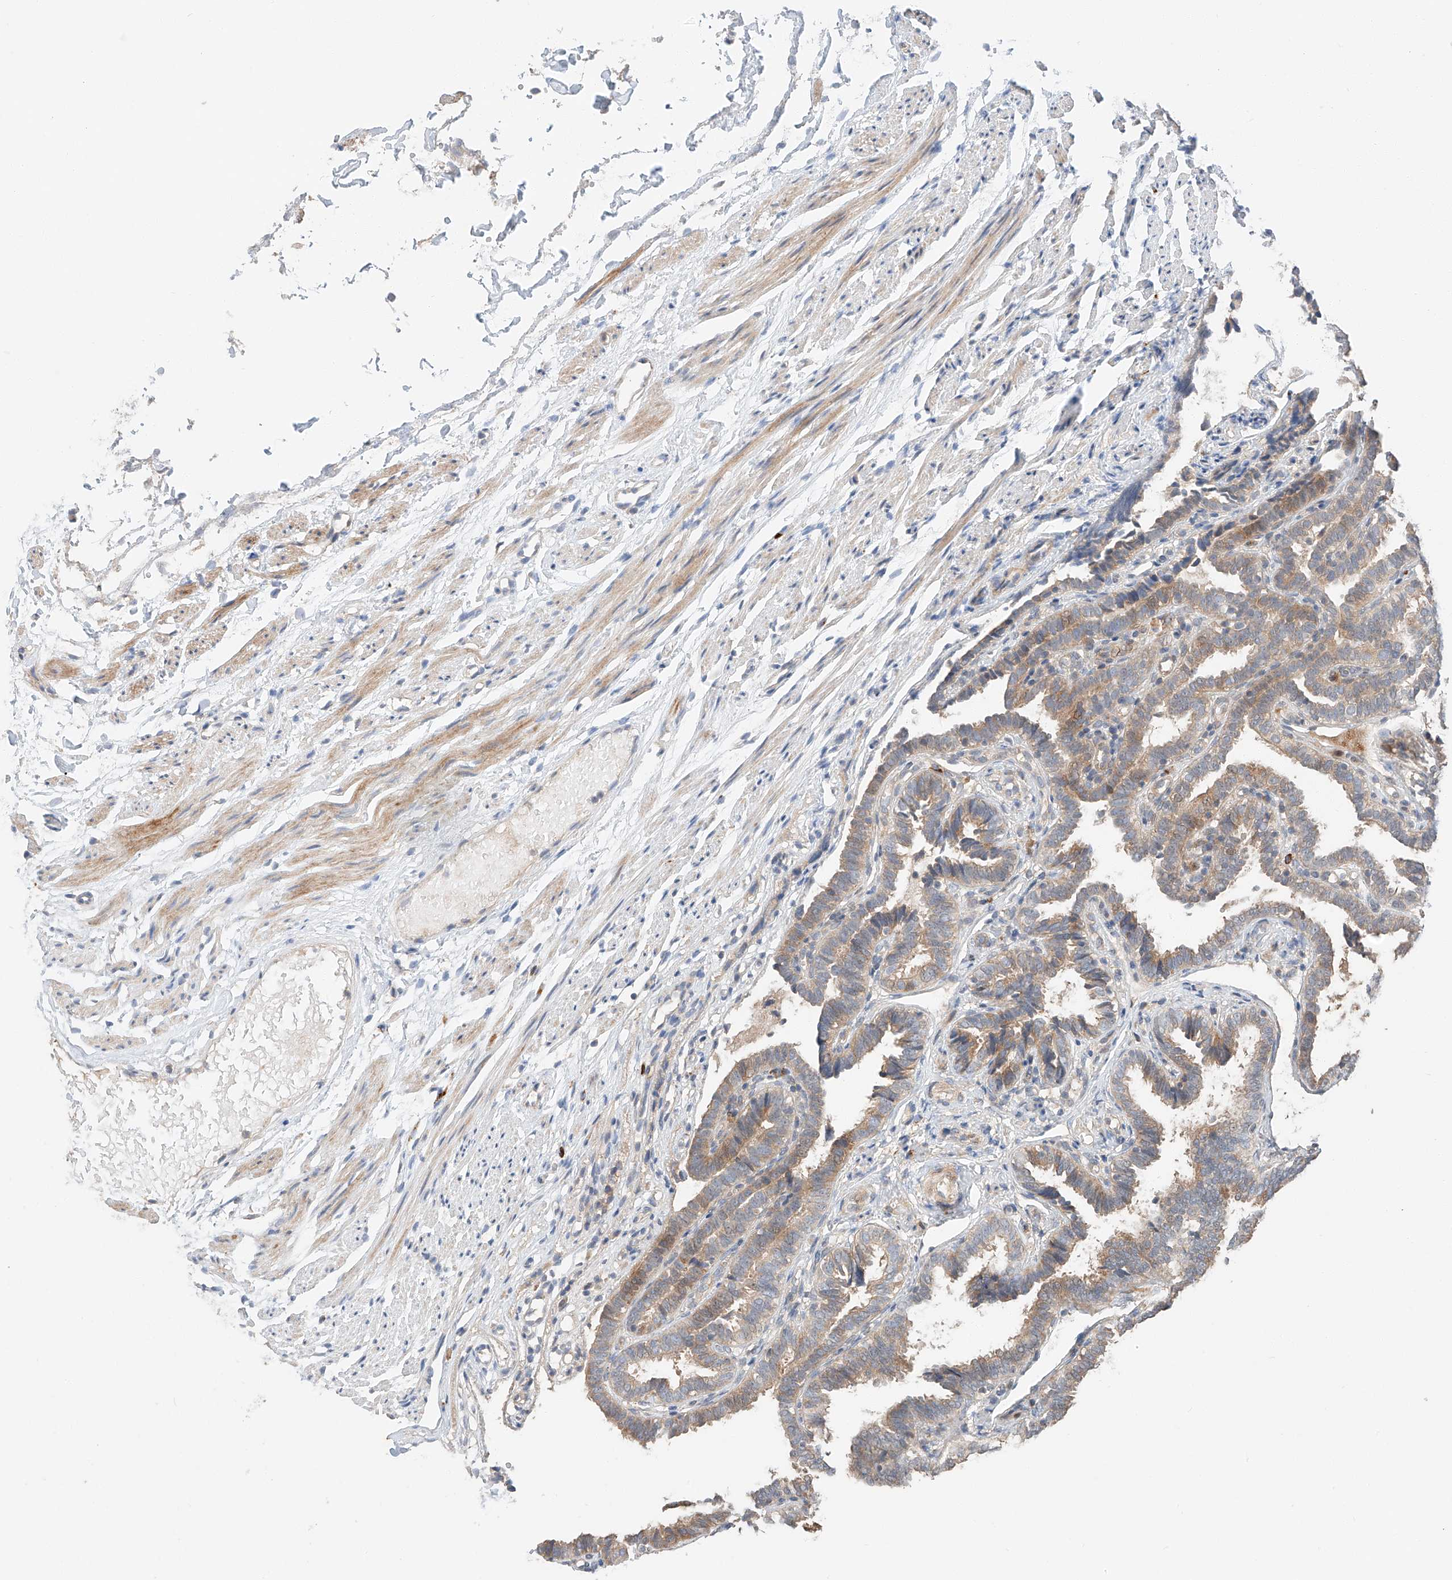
{"staining": {"intensity": "moderate", "quantity": "25%-75%", "location": "cytoplasmic/membranous"}, "tissue": "fallopian tube", "cell_type": "Glandular cells", "image_type": "normal", "snomed": [{"axis": "morphology", "description": "Normal tissue, NOS"}, {"axis": "topography", "description": "Fallopian tube"}], "caption": "Immunohistochemistry (IHC) image of benign human fallopian tube stained for a protein (brown), which displays medium levels of moderate cytoplasmic/membranous positivity in approximately 25%-75% of glandular cells.", "gene": "XPNPEP1", "patient": {"sex": "female", "age": 39}}